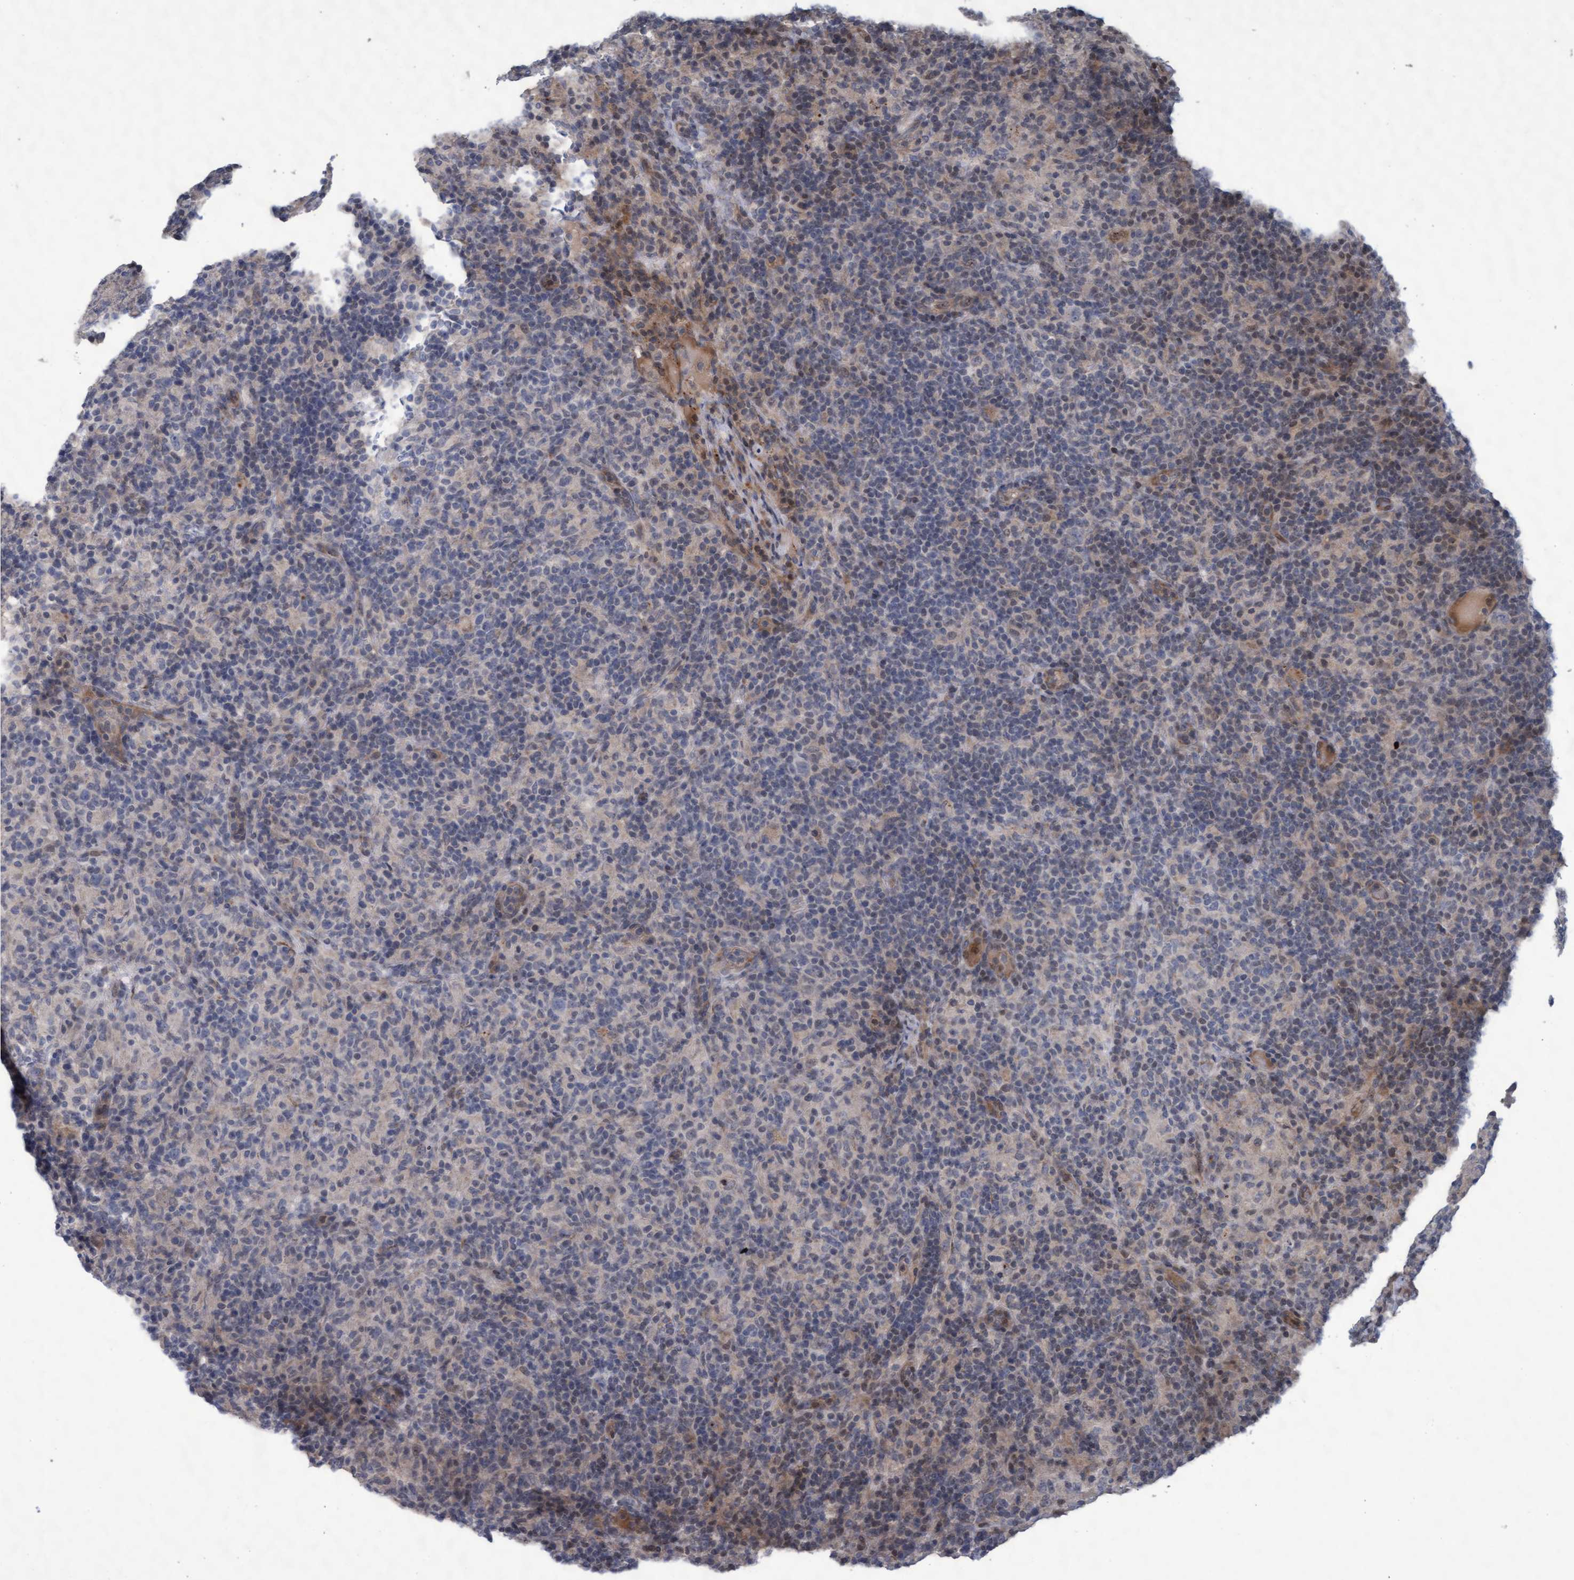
{"staining": {"intensity": "negative", "quantity": "none", "location": "none"}, "tissue": "lymphoma", "cell_type": "Tumor cells", "image_type": "cancer", "snomed": [{"axis": "morphology", "description": "Hodgkin's disease, NOS"}, {"axis": "topography", "description": "Lymph node"}], "caption": "Tumor cells are negative for protein expression in human lymphoma.", "gene": "KCNC2", "patient": {"sex": "male", "age": 70}}